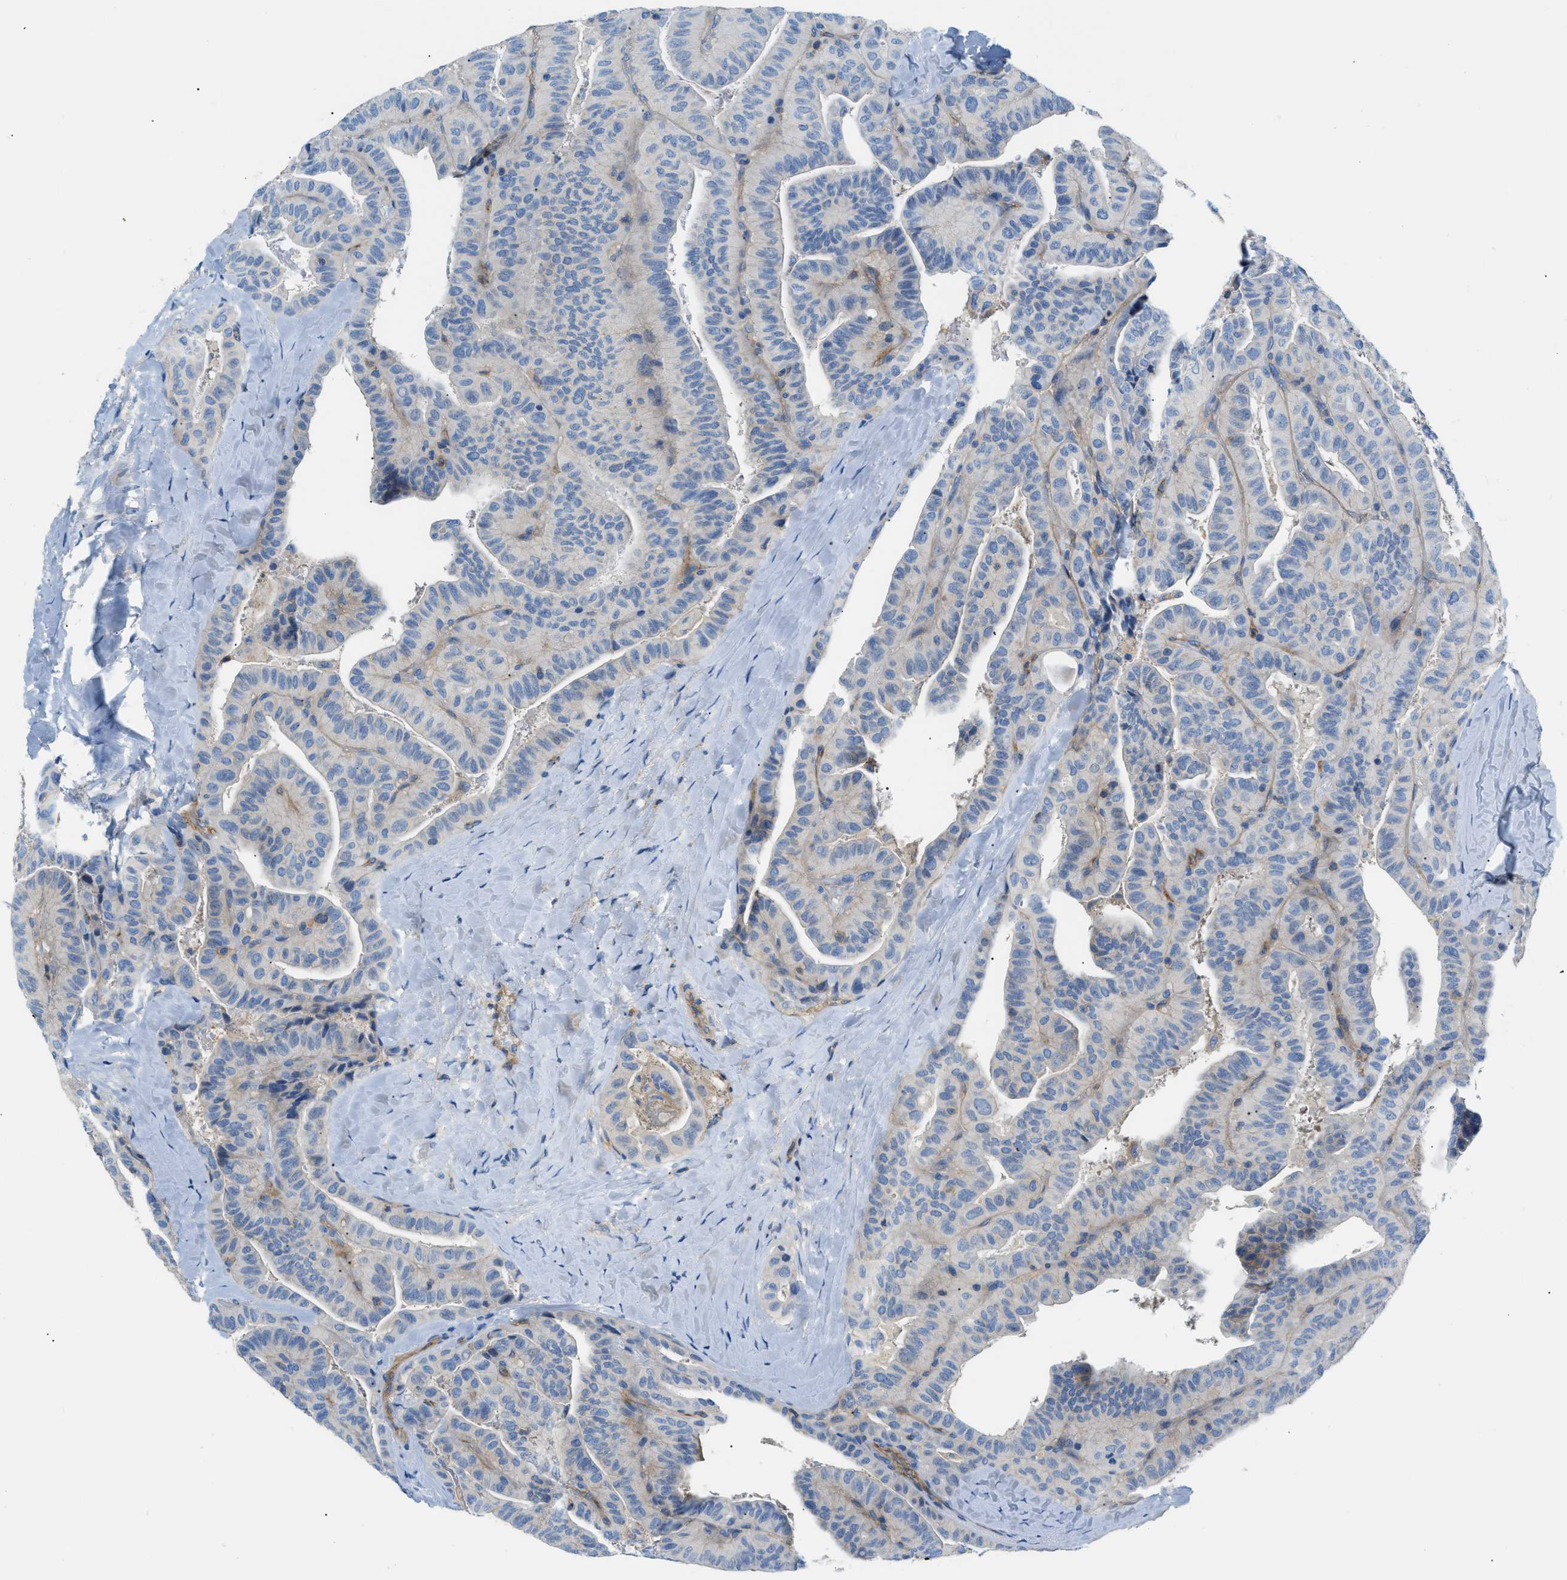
{"staining": {"intensity": "weak", "quantity": "<25%", "location": "cytoplasmic/membranous"}, "tissue": "thyroid cancer", "cell_type": "Tumor cells", "image_type": "cancer", "snomed": [{"axis": "morphology", "description": "Papillary adenocarcinoma, NOS"}, {"axis": "topography", "description": "Thyroid gland"}], "caption": "Thyroid cancer (papillary adenocarcinoma) was stained to show a protein in brown. There is no significant staining in tumor cells.", "gene": "ORAI1", "patient": {"sex": "male", "age": 77}}